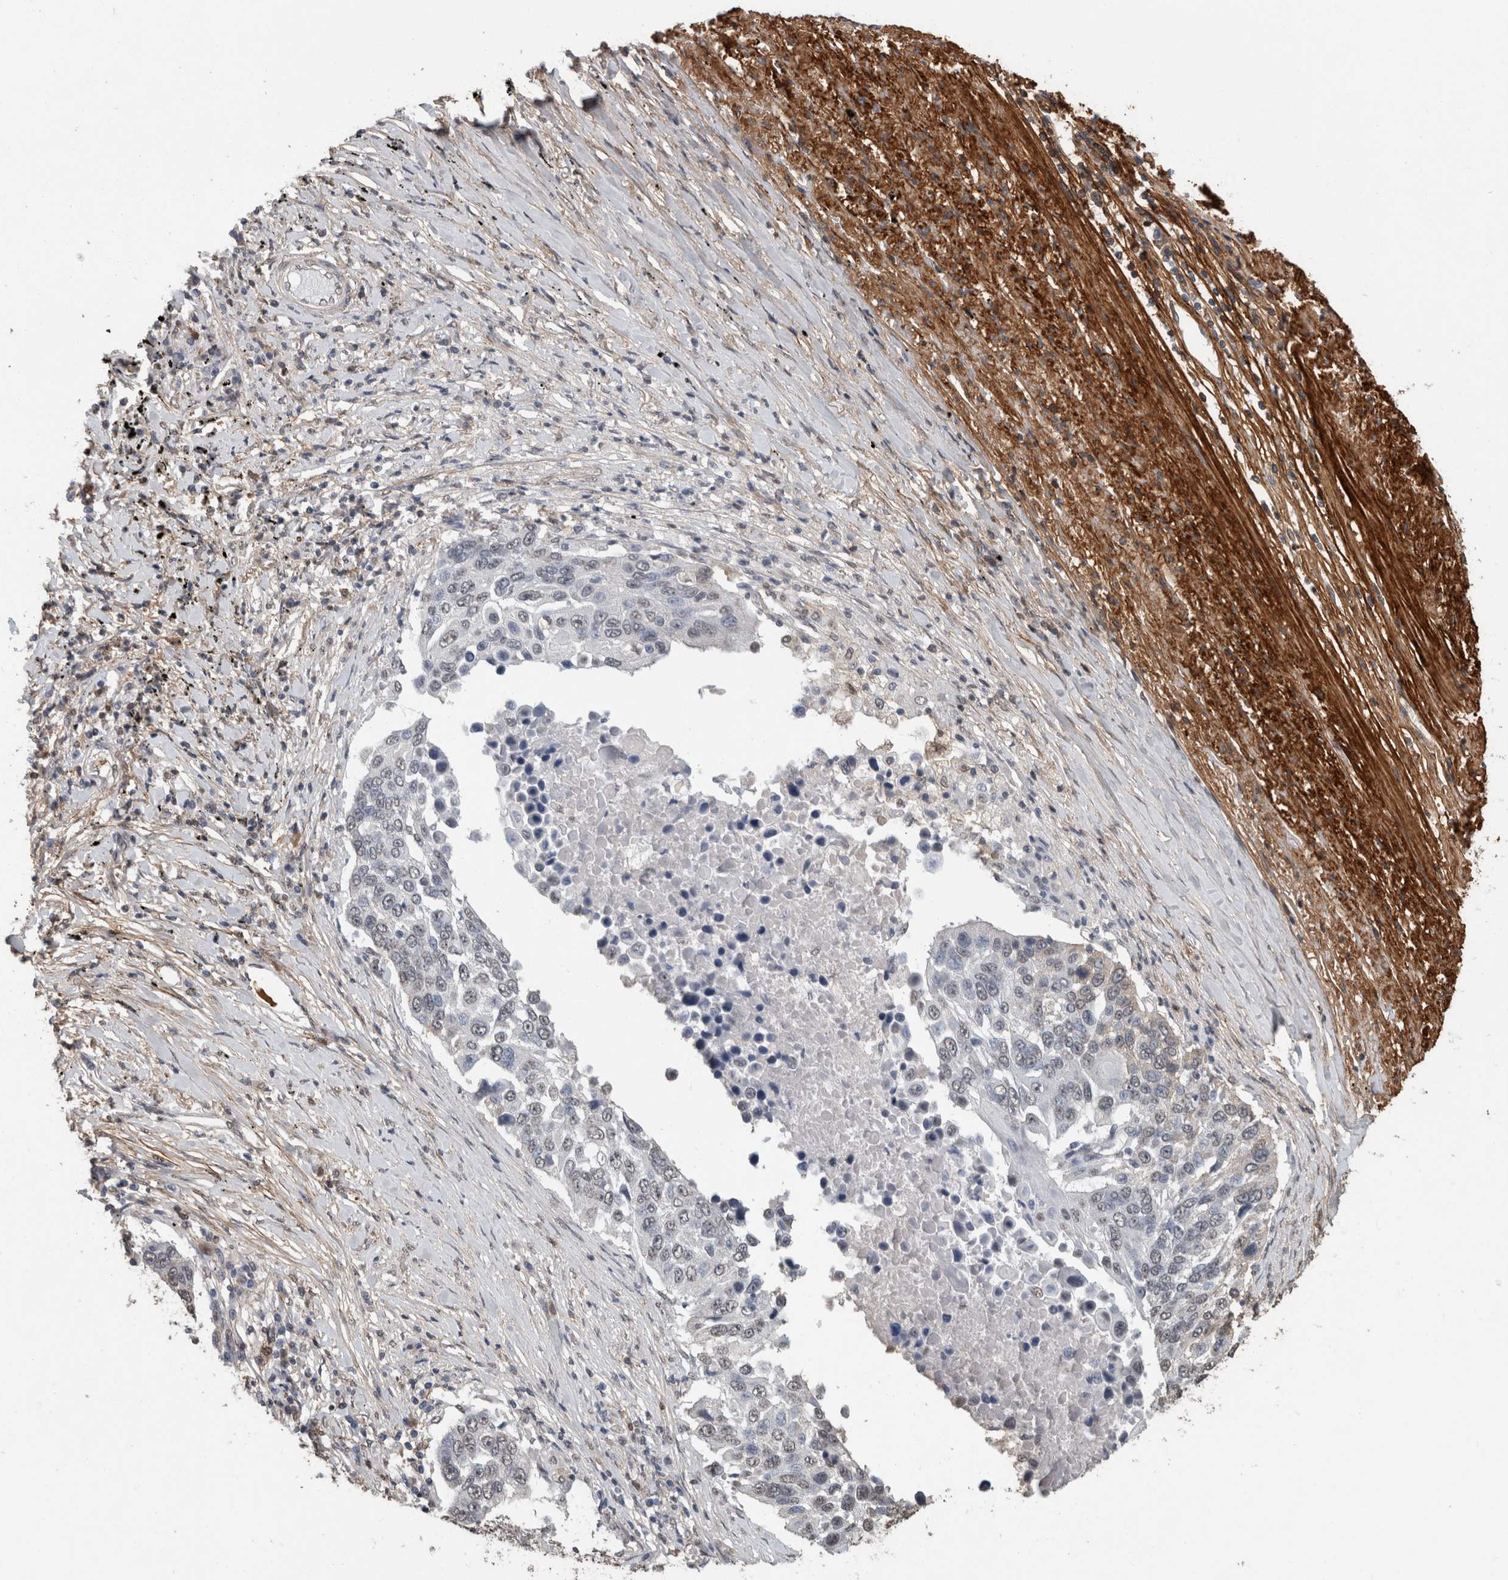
{"staining": {"intensity": "negative", "quantity": "none", "location": "none"}, "tissue": "lung cancer", "cell_type": "Tumor cells", "image_type": "cancer", "snomed": [{"axis": "morphology", "description": "Squamous cell carcinoma, NOS"}, {"axis": "topography", "description": "Lung"}], "caption": "Lung cancer (squamous cell carcinoma) was stained to show a protein in brown. There is no significant positivity in tumor cells. Brightfield microscopy of IHC stained with DAB (3,3'-diaminobenzidine) (brown) and hematoxylin (blue), captured at high magnification.", "gene": "LTBP1", "patient": {"sex": "male", "age": 66}}